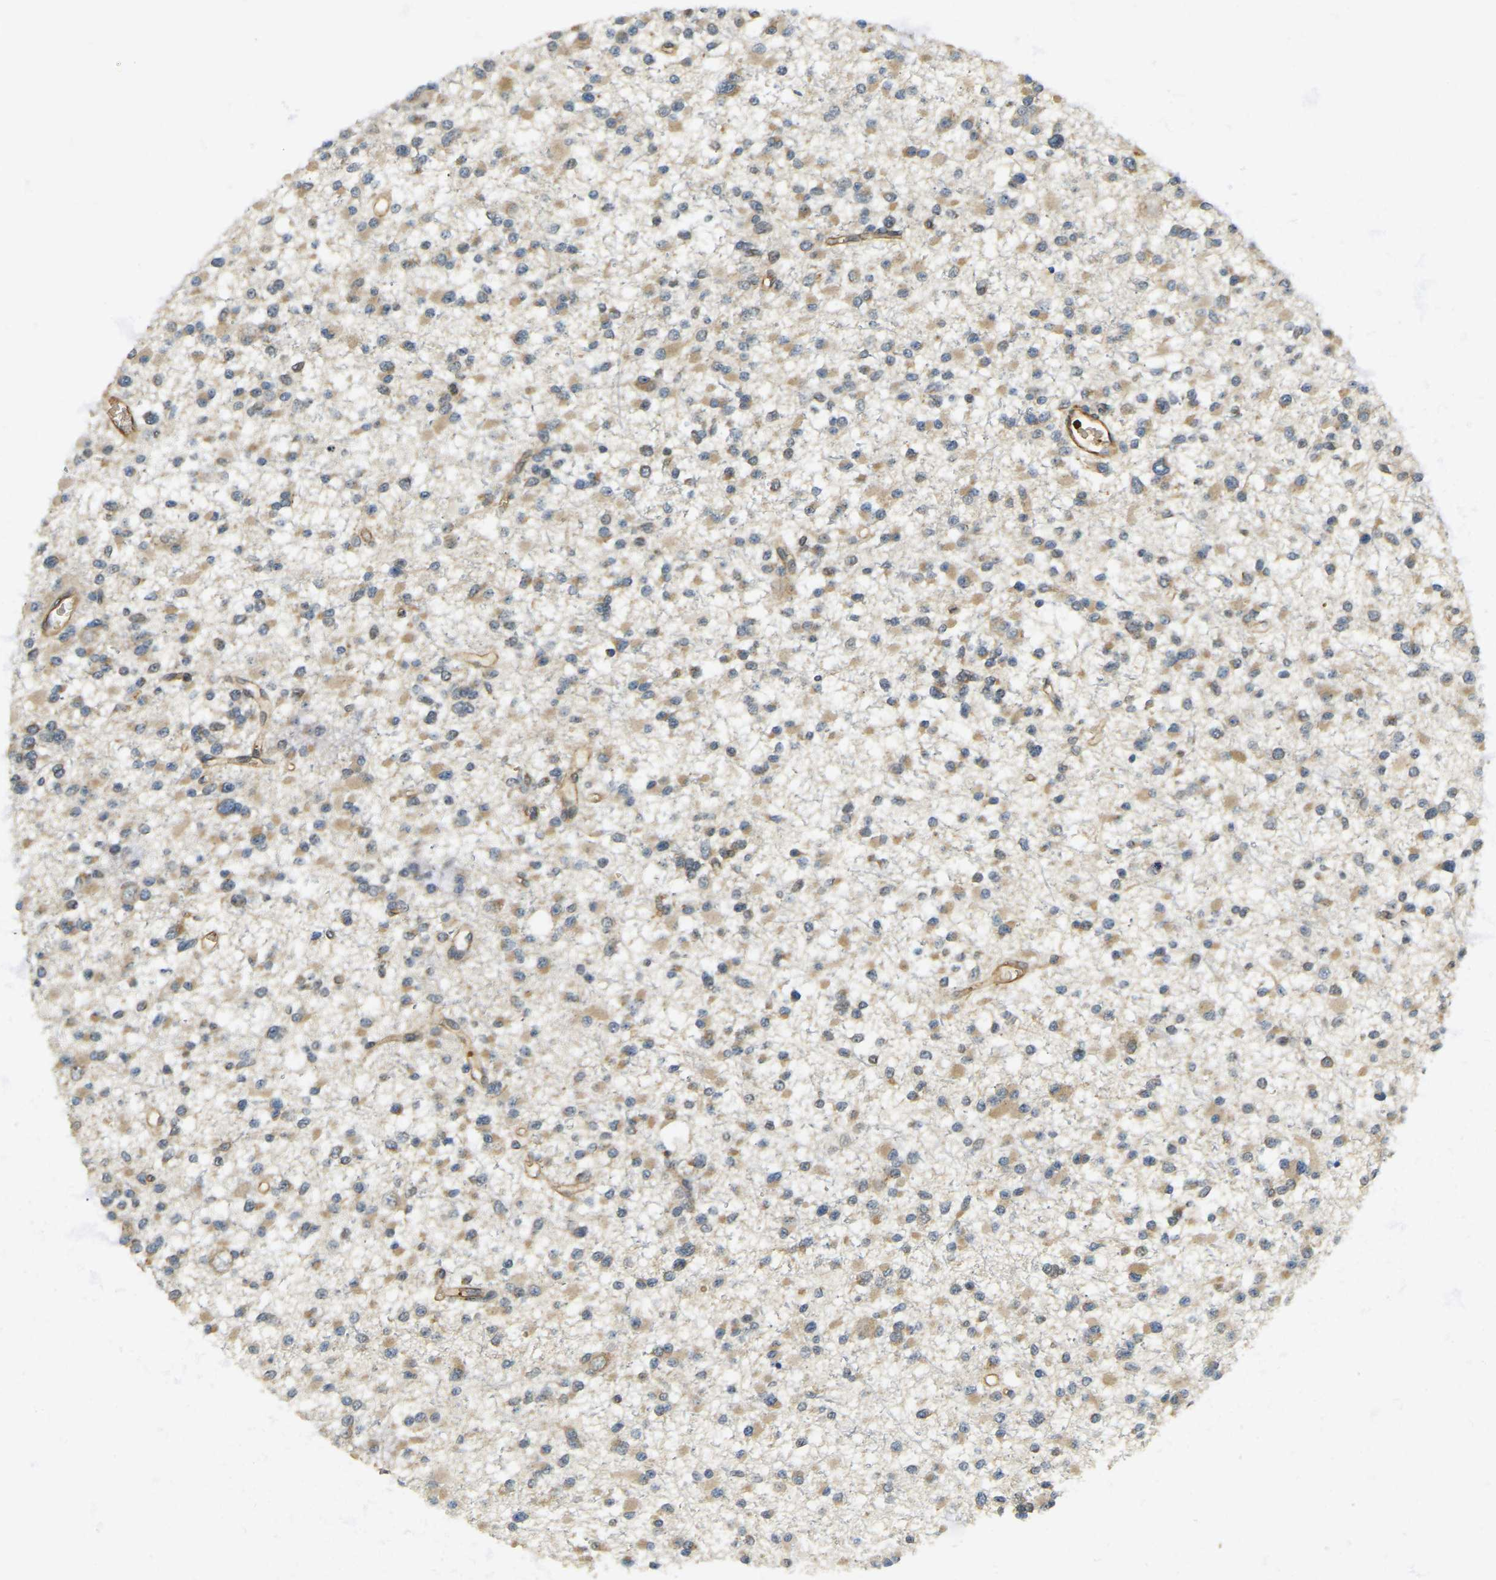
{"staining": {"intensity": "weak", "quantity": "25%-75%", "location": "cytoplasmic/membranous"}, "tissue": "glioma", "cell_type": "Tumor cells", "image_type": "cancer", "snomed": [{"axis": "morphology", "description": "Glioma, malignant, Low grade"}, {"axis": "topography", "description": "Brain"}], "caption": "Glioma stained for a protein (brown) shows weak cytoplasmic/membranous positive positivity in about 25%-75% of tumor cells.", "gene": "ERGIC1", "patient": {"sex": "female", "age": 22}}